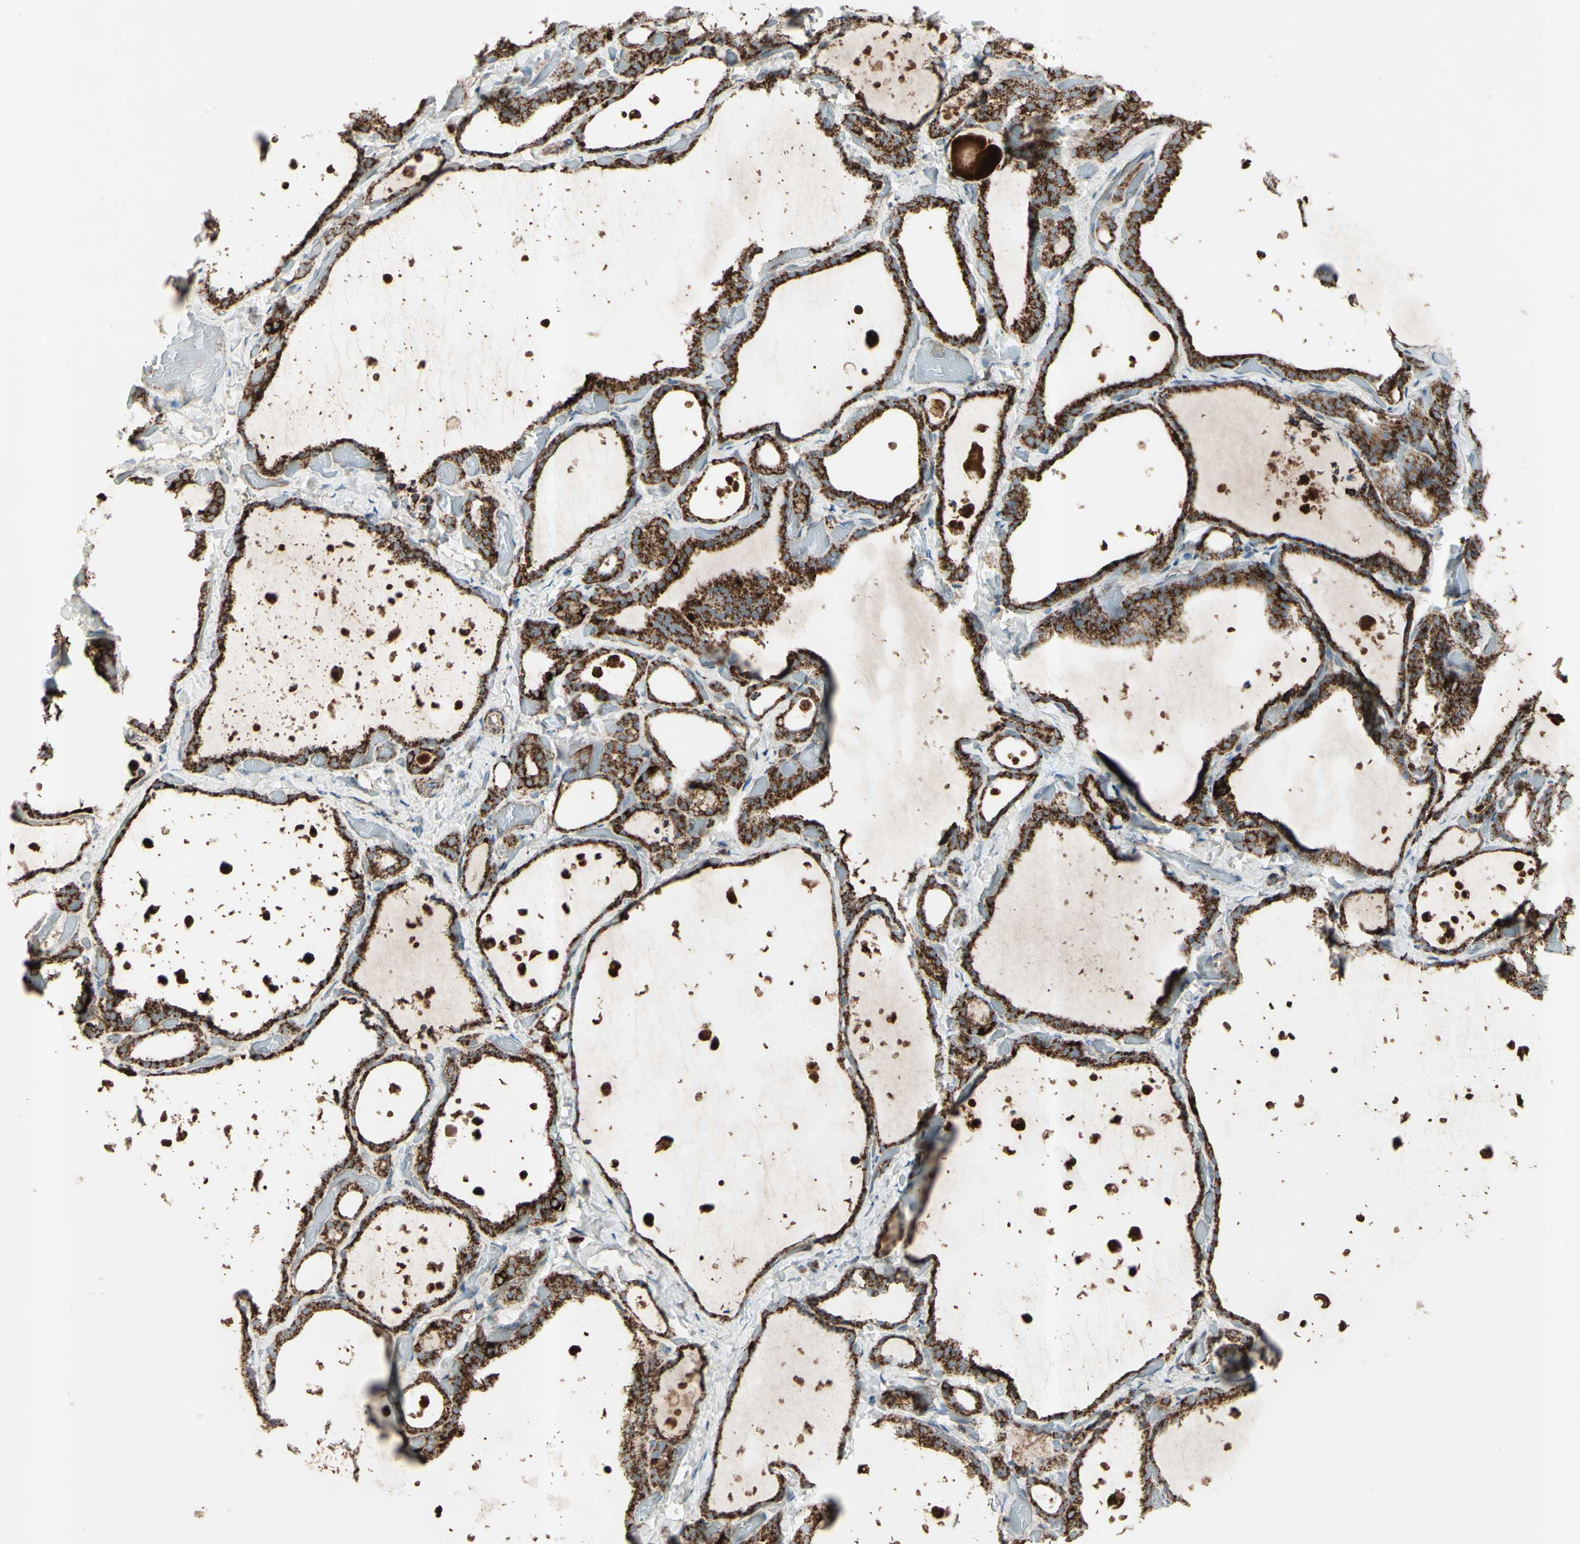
{"staining": {"intensity": "strong", "quantity": ">75%", "location": "cytoplasmic/membranous"}, "tissue": "thyroid gland", "cell_type": "Glandular cells", "image_type": "normal", "snomed": [{"axis": "morphology", "description": "Normal tissue, NOS"}, {"axis": "topography", "description": "Thyroid gland"}], "caption": "Glandular cells show strong cytoplasmic/membranous positivity in approximately >75% of cells in normal thyroid gland.", "gene": "RHOT1", "patient": {"sex": "female", "age": 44}}